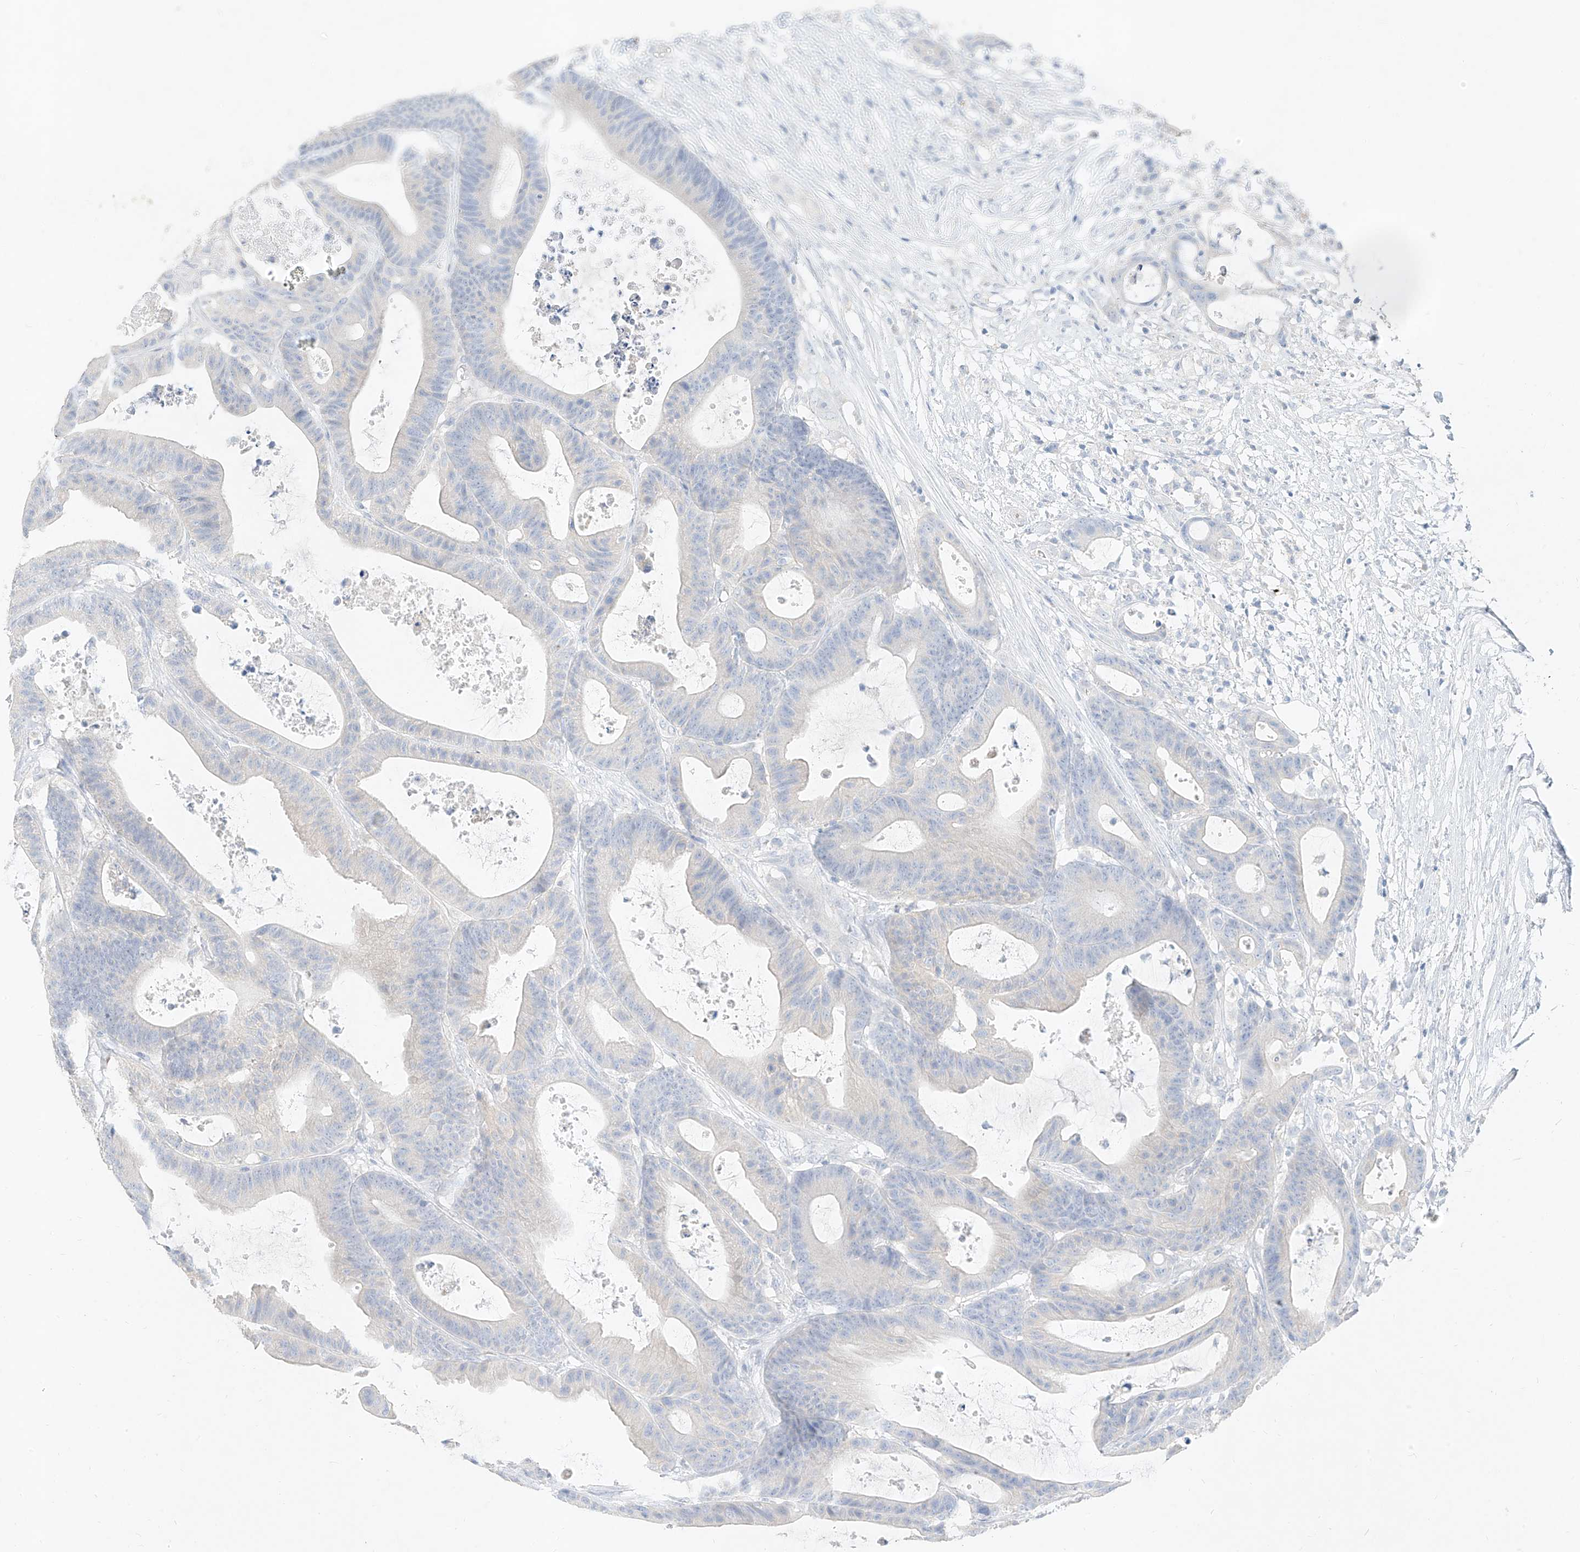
{"staining": {"intensity": "negative", "quantity": "none", "location": "none"}, "tissue": "colorectal cancer", "cell_type": "Tumor cells", "image_type": "cancer", "snomed": [{"axis": "morphology", "description": "Adenocarcinoma, NOS"}, {"axis": "topography", "description": "Colon"}], "caption": "The photomicrograph displays no significant staining in tumor cells of colorectal cancer. (DAB (3,3'-diaminobenzidine) immunohistochemistry with hematoxylin counter stain).", "gene": "ZZEF1", "patient": {"sex": "female", "age": 84}}